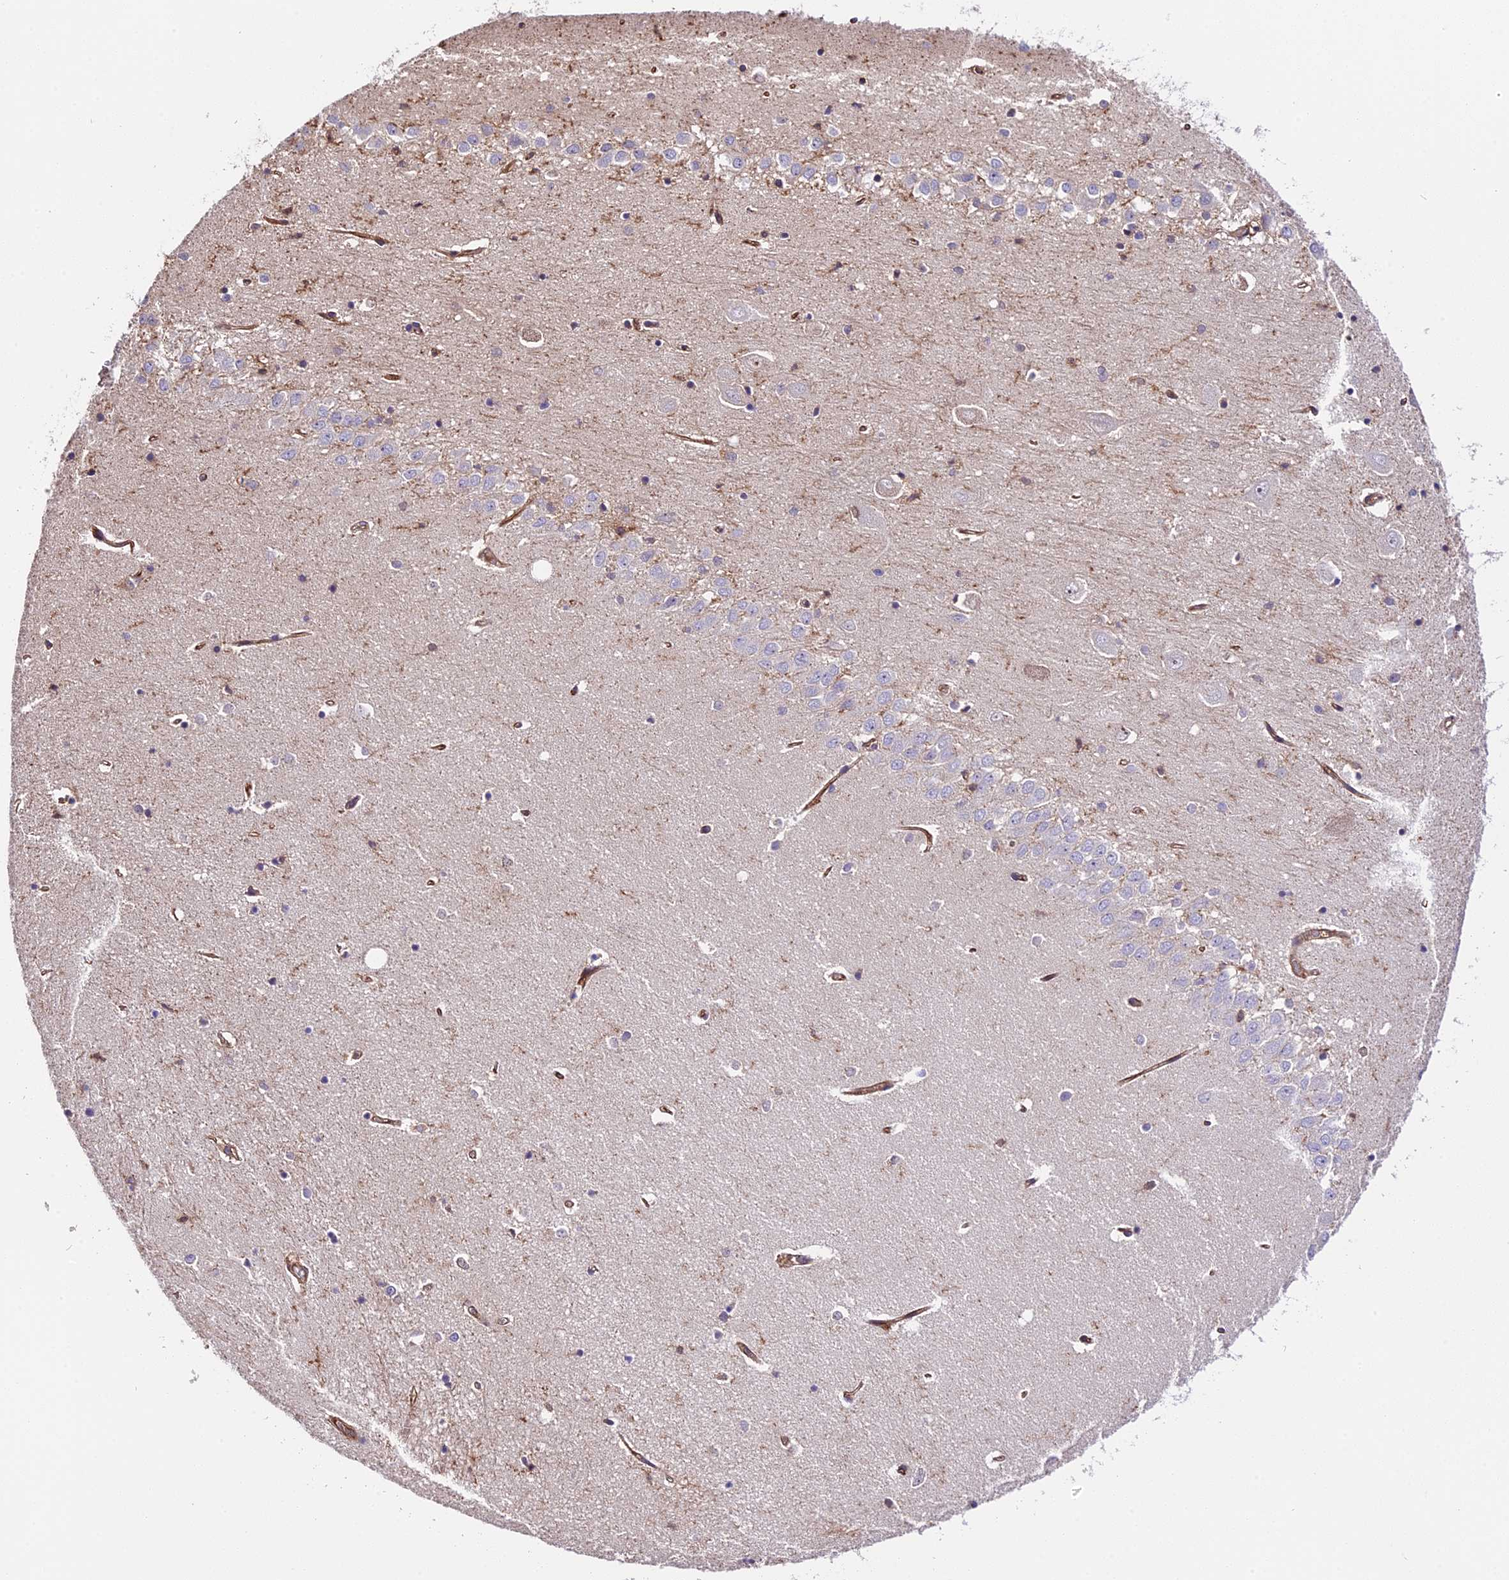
{"staining": {"intensity": "negative", "quantity": "none", "location": "none"}, "tissue": "hippocampus", "cell_type": "Glial cells", "image_type": "normal", "snomed": [{"axis": "morphology", "description": "Normal tissue, NOS"}, {"axis": "topography", "description": "Hippocampus"}], "caption": "Immunohistochemical staining of unremarkable human hippocampus displays no significant expression in glial cells.", "gene": "HERPUD1", "patient": {"sex": "female", "age": 64}}